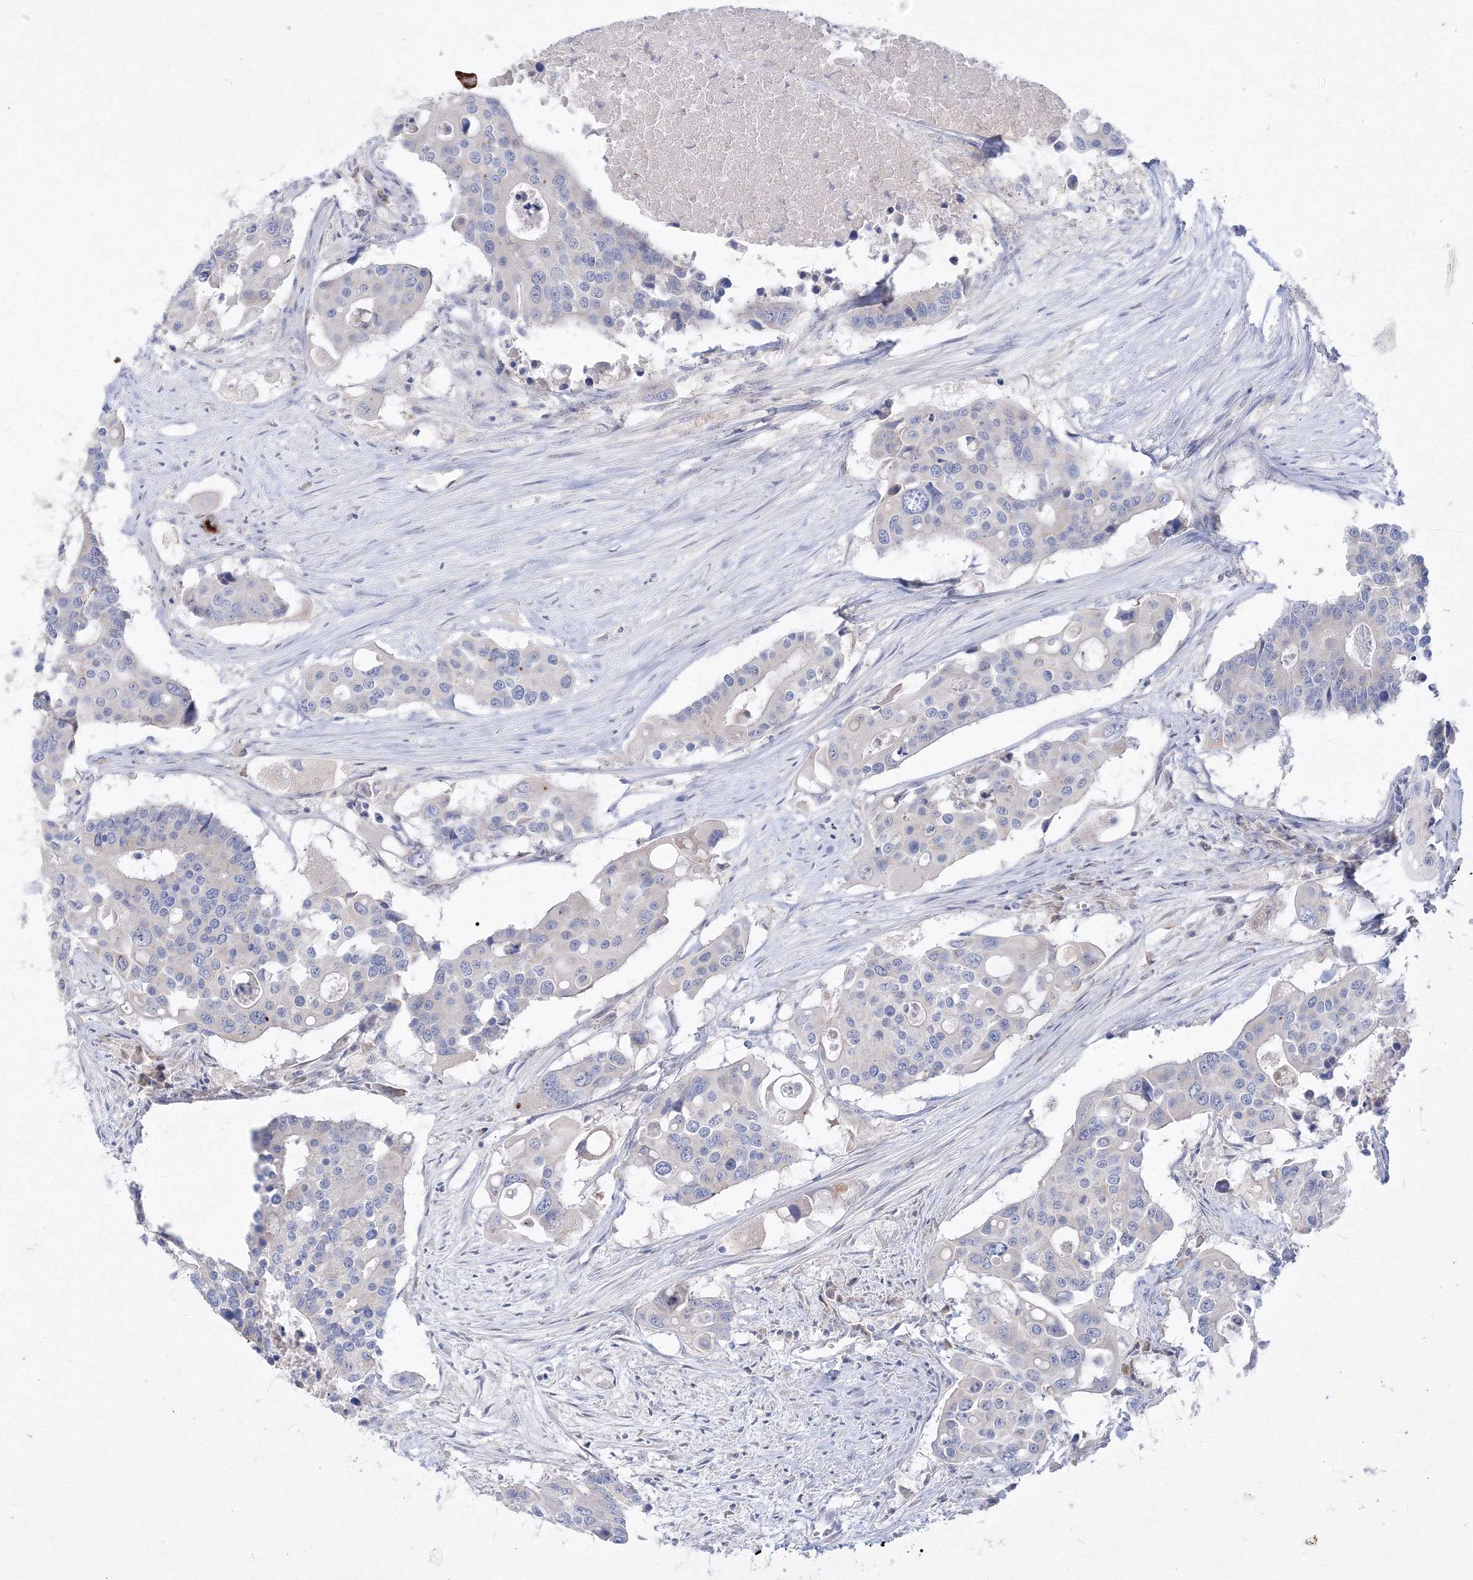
{"staining": {"intensity": "negative", "quantity": "none", "location": "none"}, "tissue": "colorectal cancer", "cell_type": "Tumor cells", "image_type": "cancer", "snomed": [{"axis": "morphology", "description": "Adenocarcinoma, NOS"}, {"axis": "topography", "description": "Colon"}], "caption": "High power microscopy micrograph of an immunohistochemistry photomicrograph of colorectal cancer (adenocarcinoma), revealing no significant positivity in tumor cells.", "gene": "FBXL8", "patient": {"sex": "male", "age": 77}}